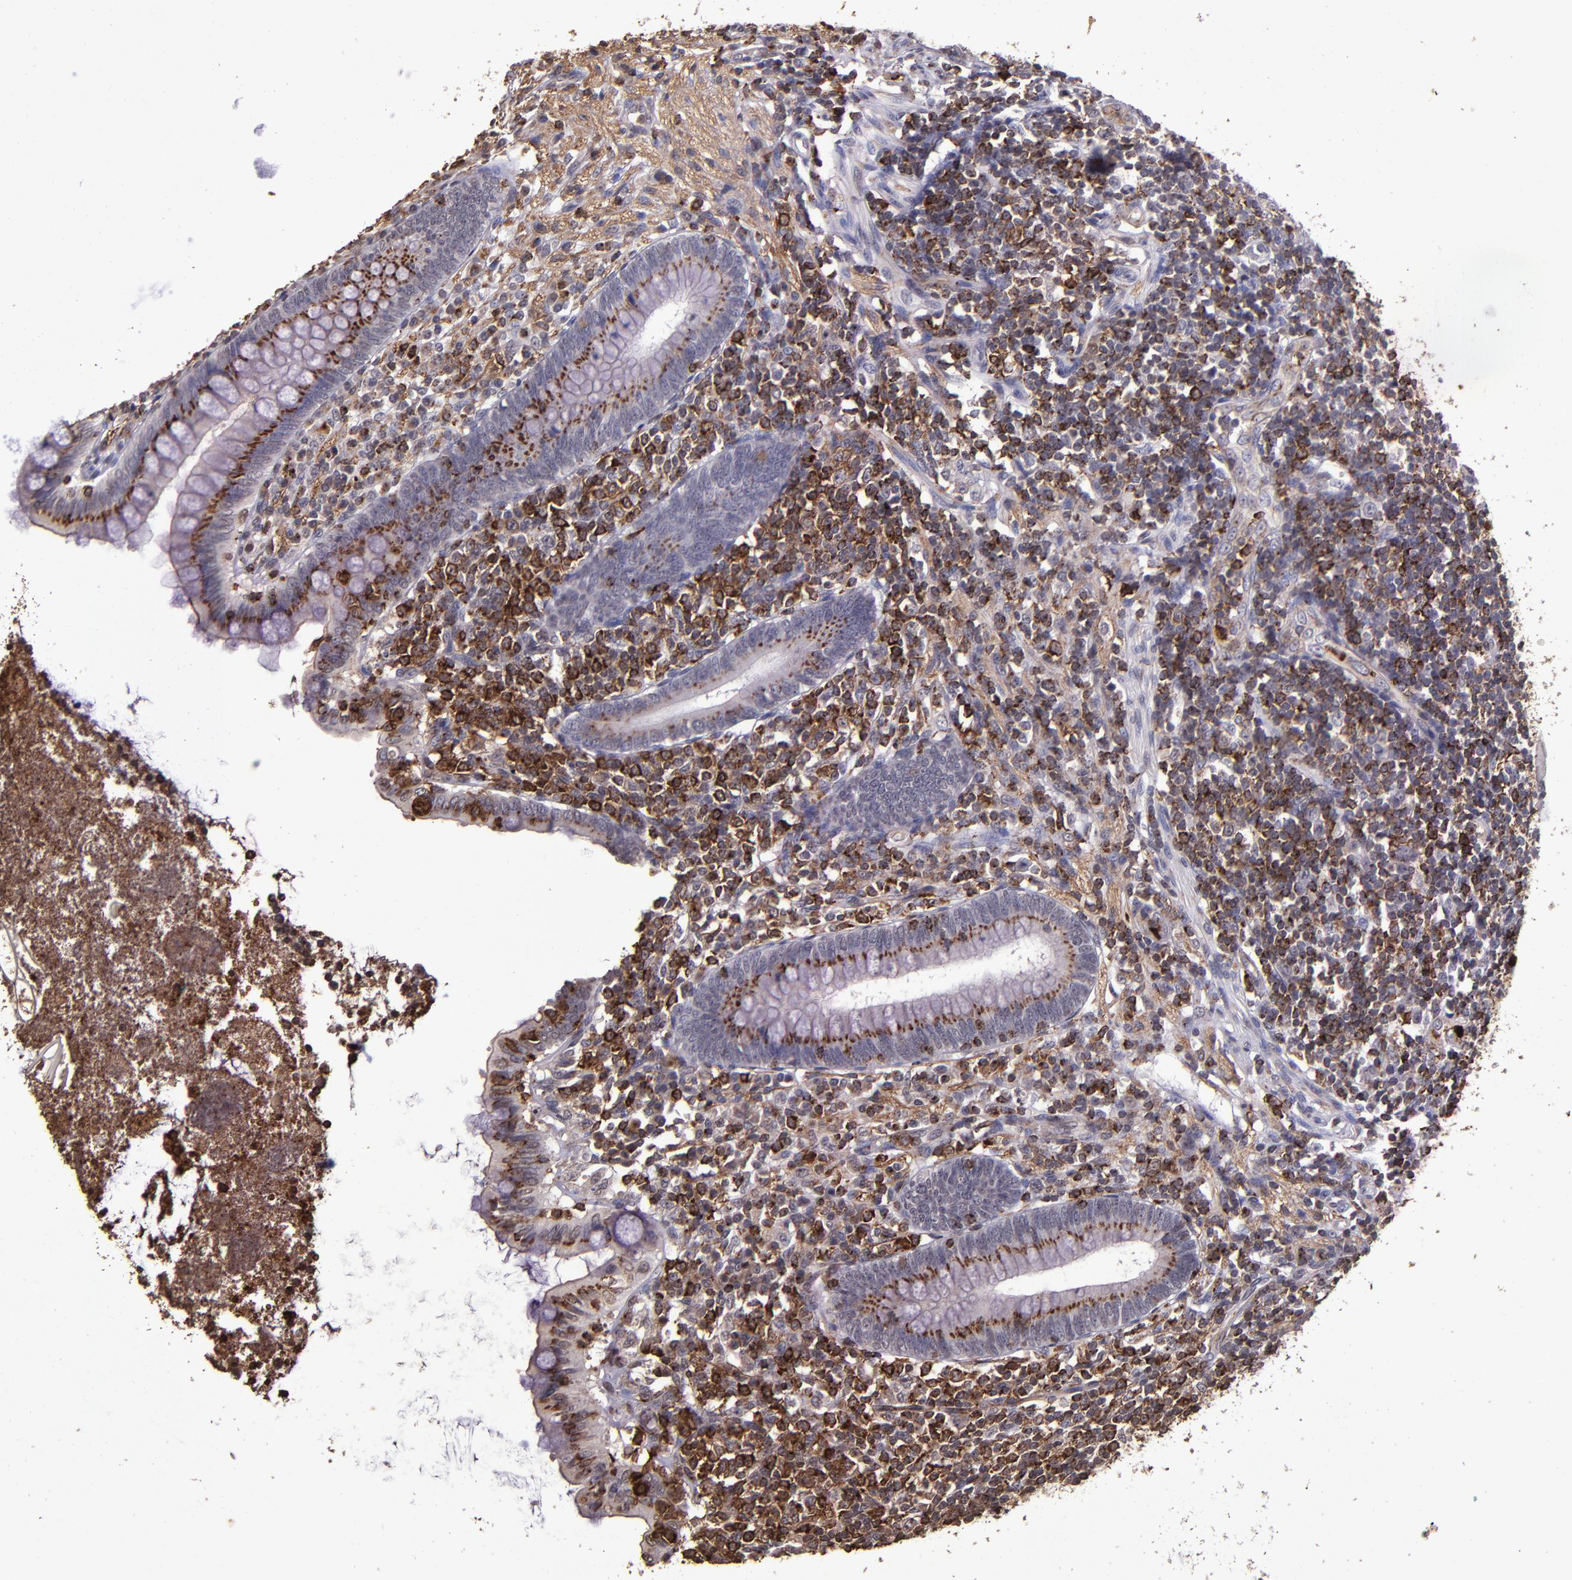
{"staining": {"intensity": "moderate", "quantity": ">75%", "location": "cytoplasmic/membranous"}, "tissue": "appendix", "cell_type": "Glandular cells", "image_type": "normal", "snomed": [{"axis": "morphology", "description": "Normal tissue, NOS"}, {"axis": "topography", "description": "Appendix"}], "caption": "A photomicrograph of human appendix stained for a protein displays moderate cytoplasmic/membranous brown staining in glandular cells. The staining was performed using DAB, with brown indicating positive protein expression. Nuclei are stained blue with hematoxylin.", "gene": "SLC2A3", "patient": {"sex": "female", "age": 66}}